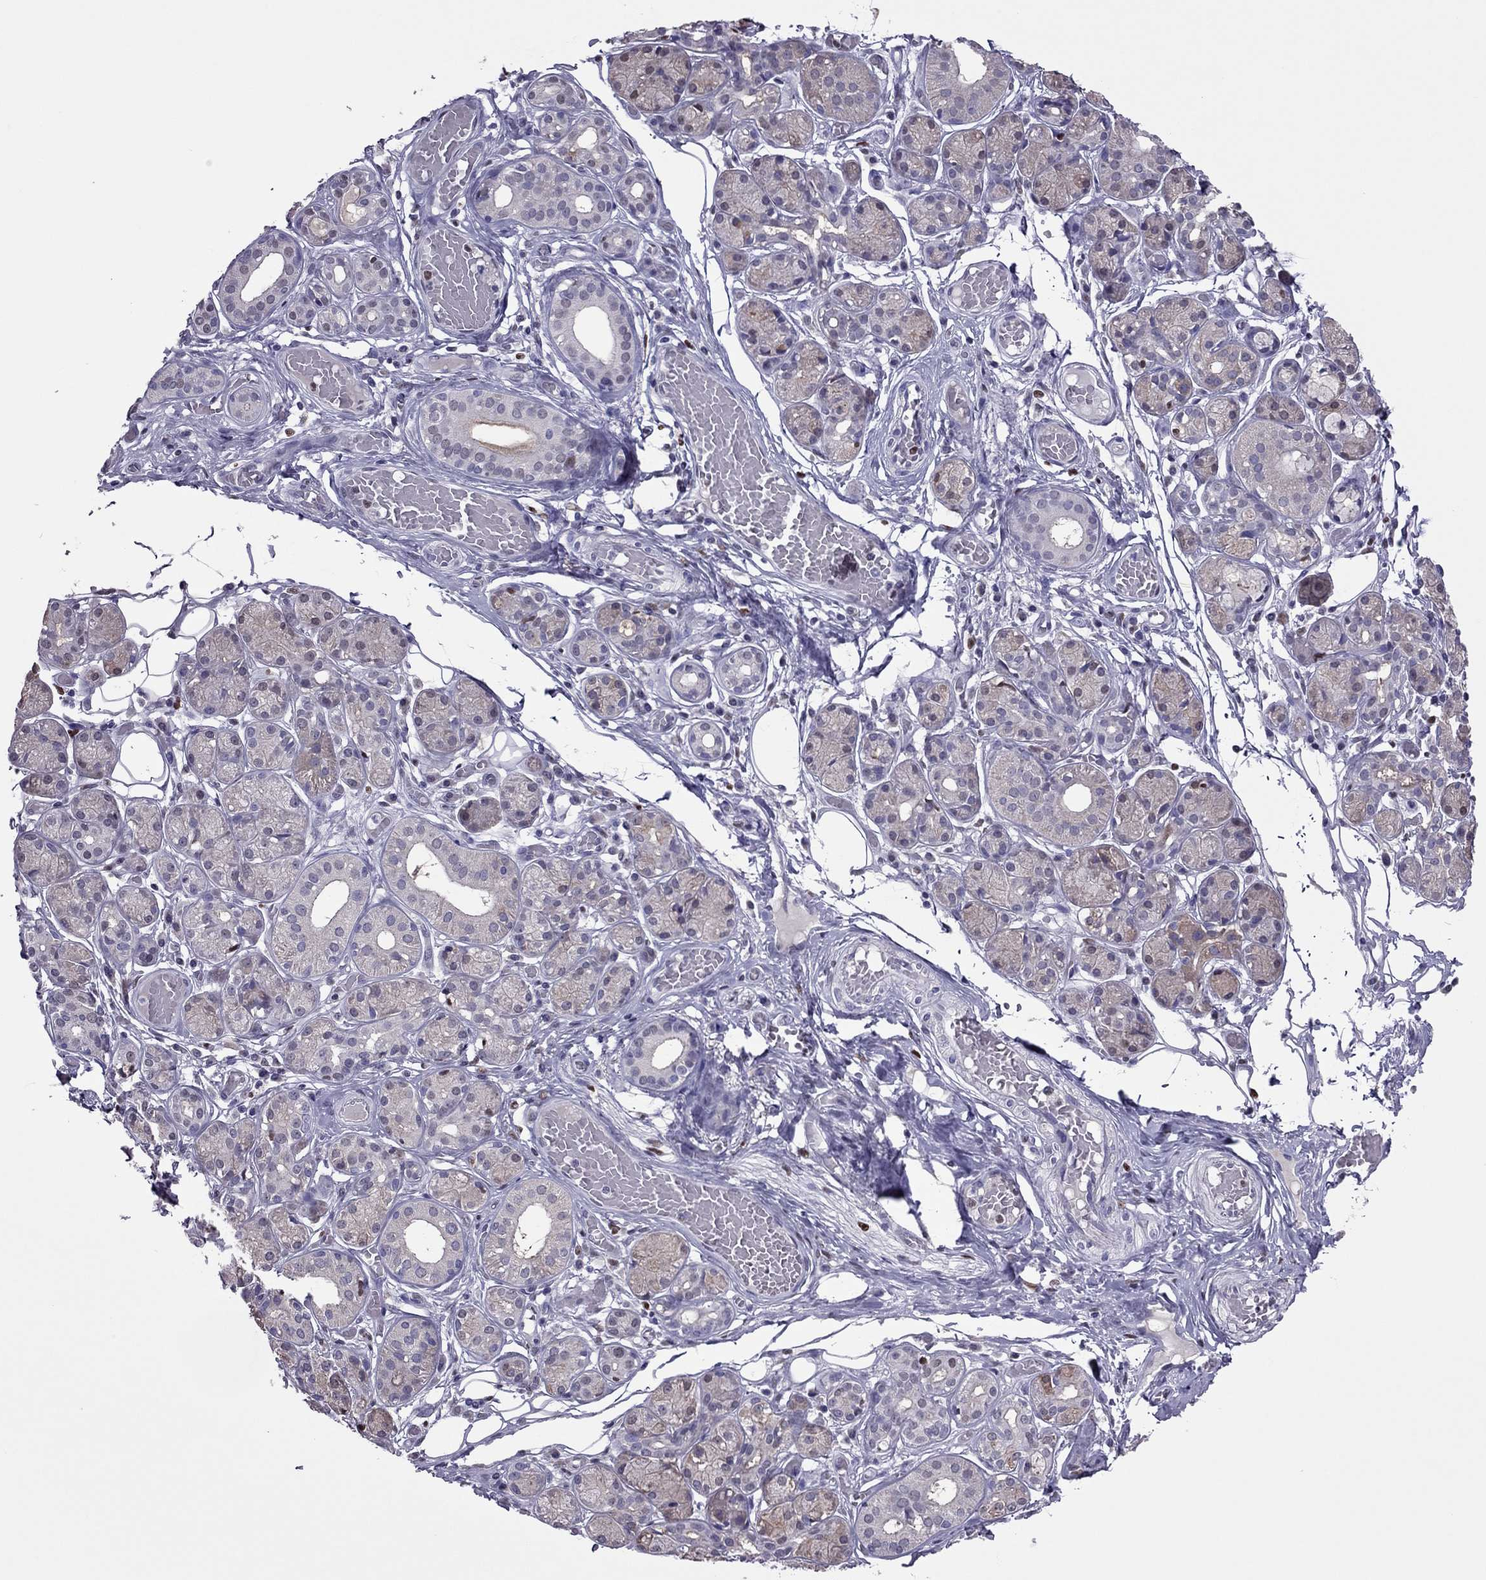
{"staining": {"intensity": "weak", "quantity": "<25%", "location": "cytoplasmic/membranous"}, "tissue": "salivary gland", "cell_type": "Glandular cells", "image_type": "normal", "snomed": [{"axis": "morphology", "description": "Normal tissue, NOS"}, {"axis": "topography", "description": "Salivary gland"}, {"axis": "topography", "description": "Peripheral nerve tissue"}], "caption": "Immunohistochemistry photomicrograph of unremarkable salivary gland: human salivary gland stained with DAB exhibits no significant protein expression in glandular cells. Brightfield microscopy of immunohistochemistry (IHC) stained with DAB (brown) and hematoxylin (blue), captured at high magnification.", "gene": "SPINT3", "patient": {"sex": "male", "age": 71}}